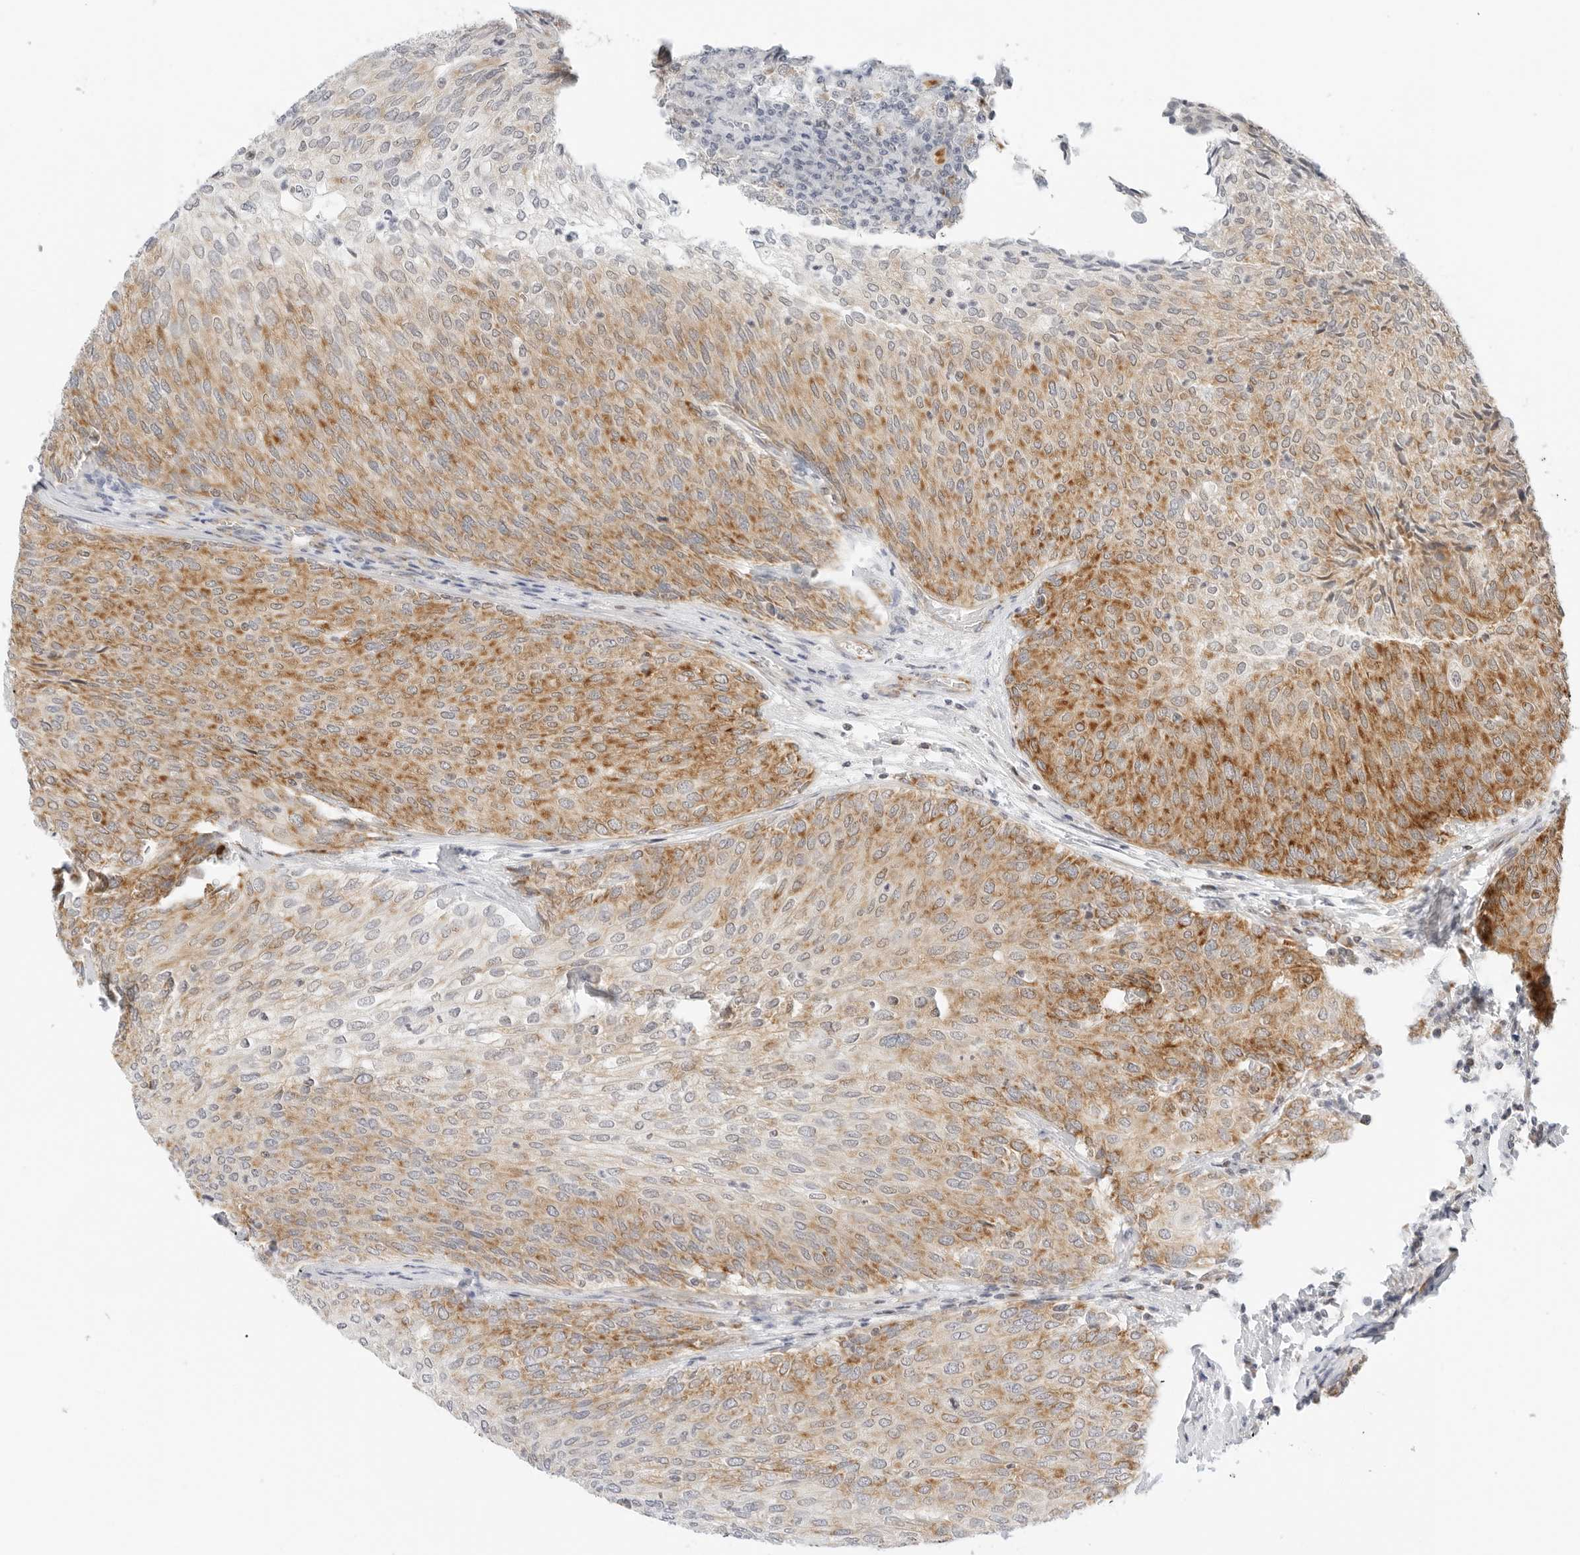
{"staining": {"intensity": "strong", "quantity": "25%-75%", "location": "cytoplasmic/membranous"}, "tissue": "urothelial cancer", "cell_type": "Tumor cells", "image_type": "cancer", "snomed": [{"axis": "morphology", "description": "Urothelial carcinoma, Low grade"}, {"axis": "topography", "description": "Urinary bladder"}], "caption": "Immunohistochemical staining of urothelial cancer displays strong cytoplasmic/membranous protein positivity in approximately 25%-75% of tumor cells.", "gene": "RC3H1", "patient": {"sex": "female", "age": 79}}